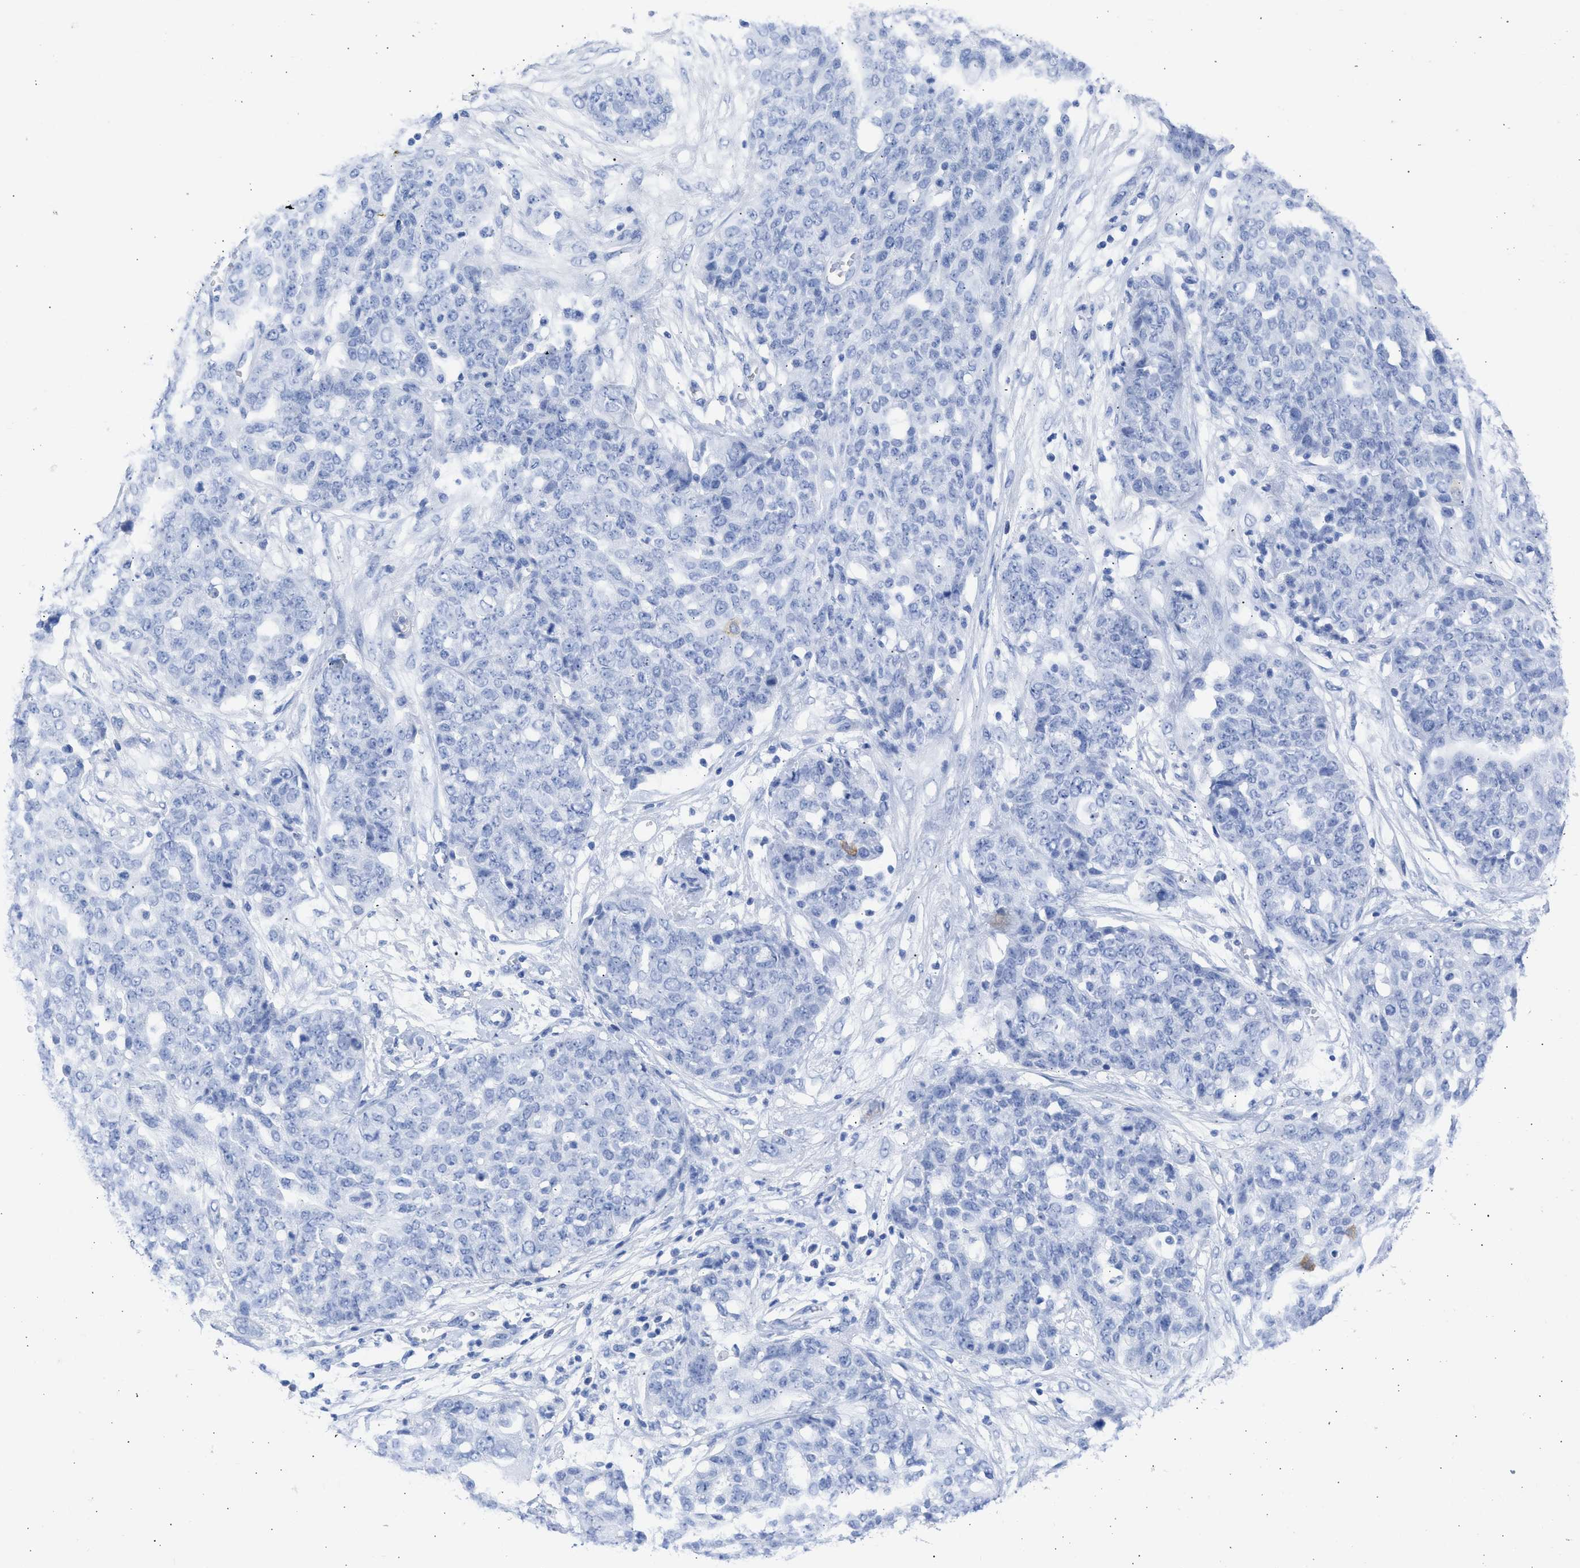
{"staining": {"intensity": "negative", "quantity": "none", "location": "none"}, "tissue": "ovarian cancer", "cell_type": "Tumor cells", "image_type": "cancer", "snomed": [{"axis": "morphology", "description": "Cystadenocarcinoma, serous, NOS"}, {"axis": "topography", "description": "Soft tissue"}, {"axis": "topography", "description": "Ovary"}], "caption": "This is a histopathology image of IHC staining of ovarian cancer (serous cystadenocarcinoma), which shows no positivity in tumor cells.", "gene": "RSPH1", "patient": {"sex": "female", "age": 57}}